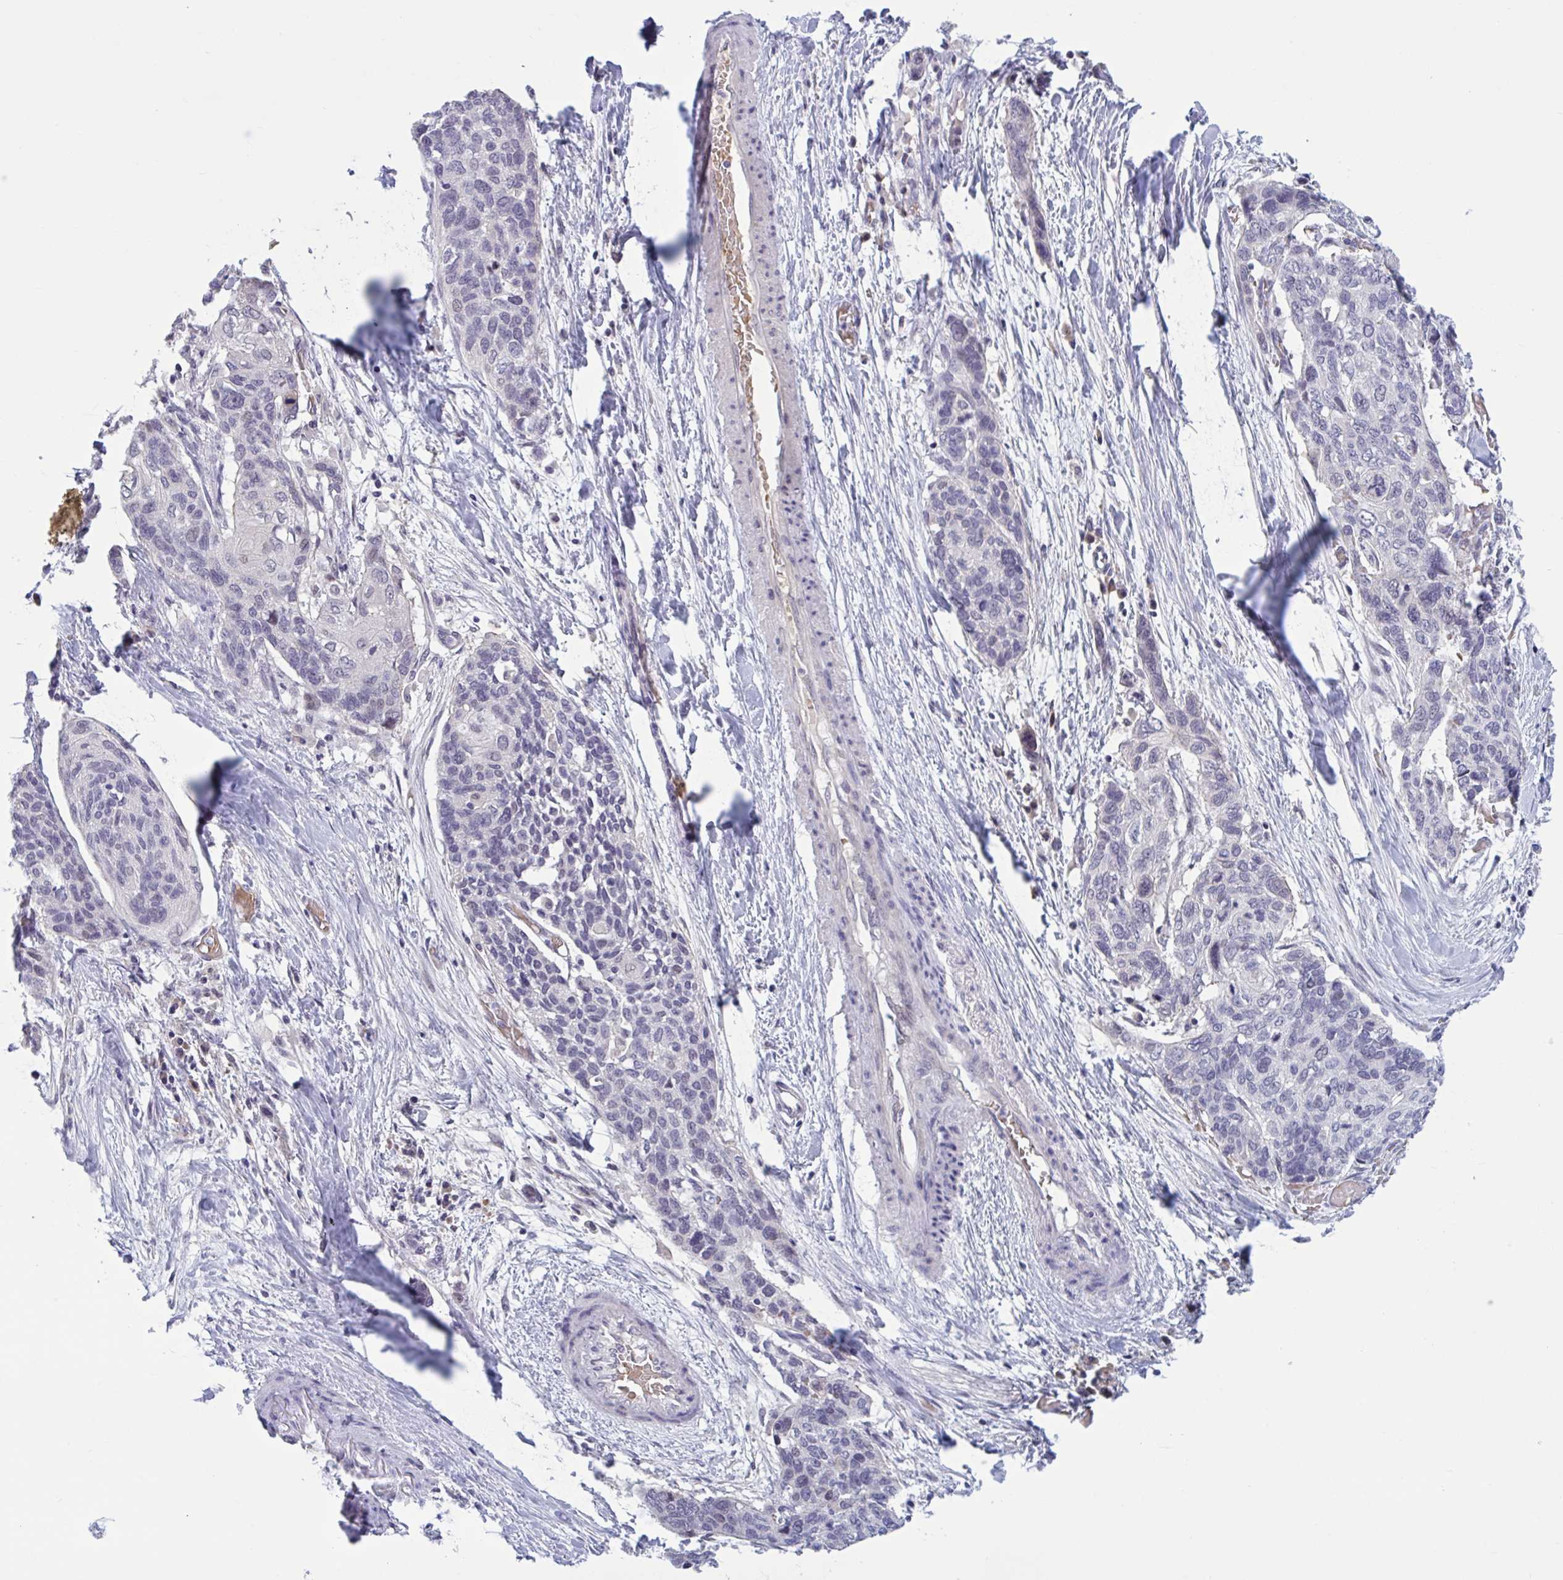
{"staining": {"intensity": "negative", "quantity": "none", "location": "none"}, "tissue": "lung cancer", "cell_type": "Tumor cells", "image_type": "cancer", "snomed": [{"axis": "morphology", "description": "Squamous cell carcinoma, NOS"}, {"axis": "morphology", "description": "Squamous cell carcinoma, metastatic, NOS"}, {"axis": "topography", "description": "Lymph node"}, {"axis": "topography", "description": "Lung"}], "caption": "This image is of lung cancer stained with IHC to label a protein in brown with the nuclei are counter-stained blue. There is no expression in tumor cells.", "gene": "CNGB3", "patient": {"sex": "male", "age": 41}}